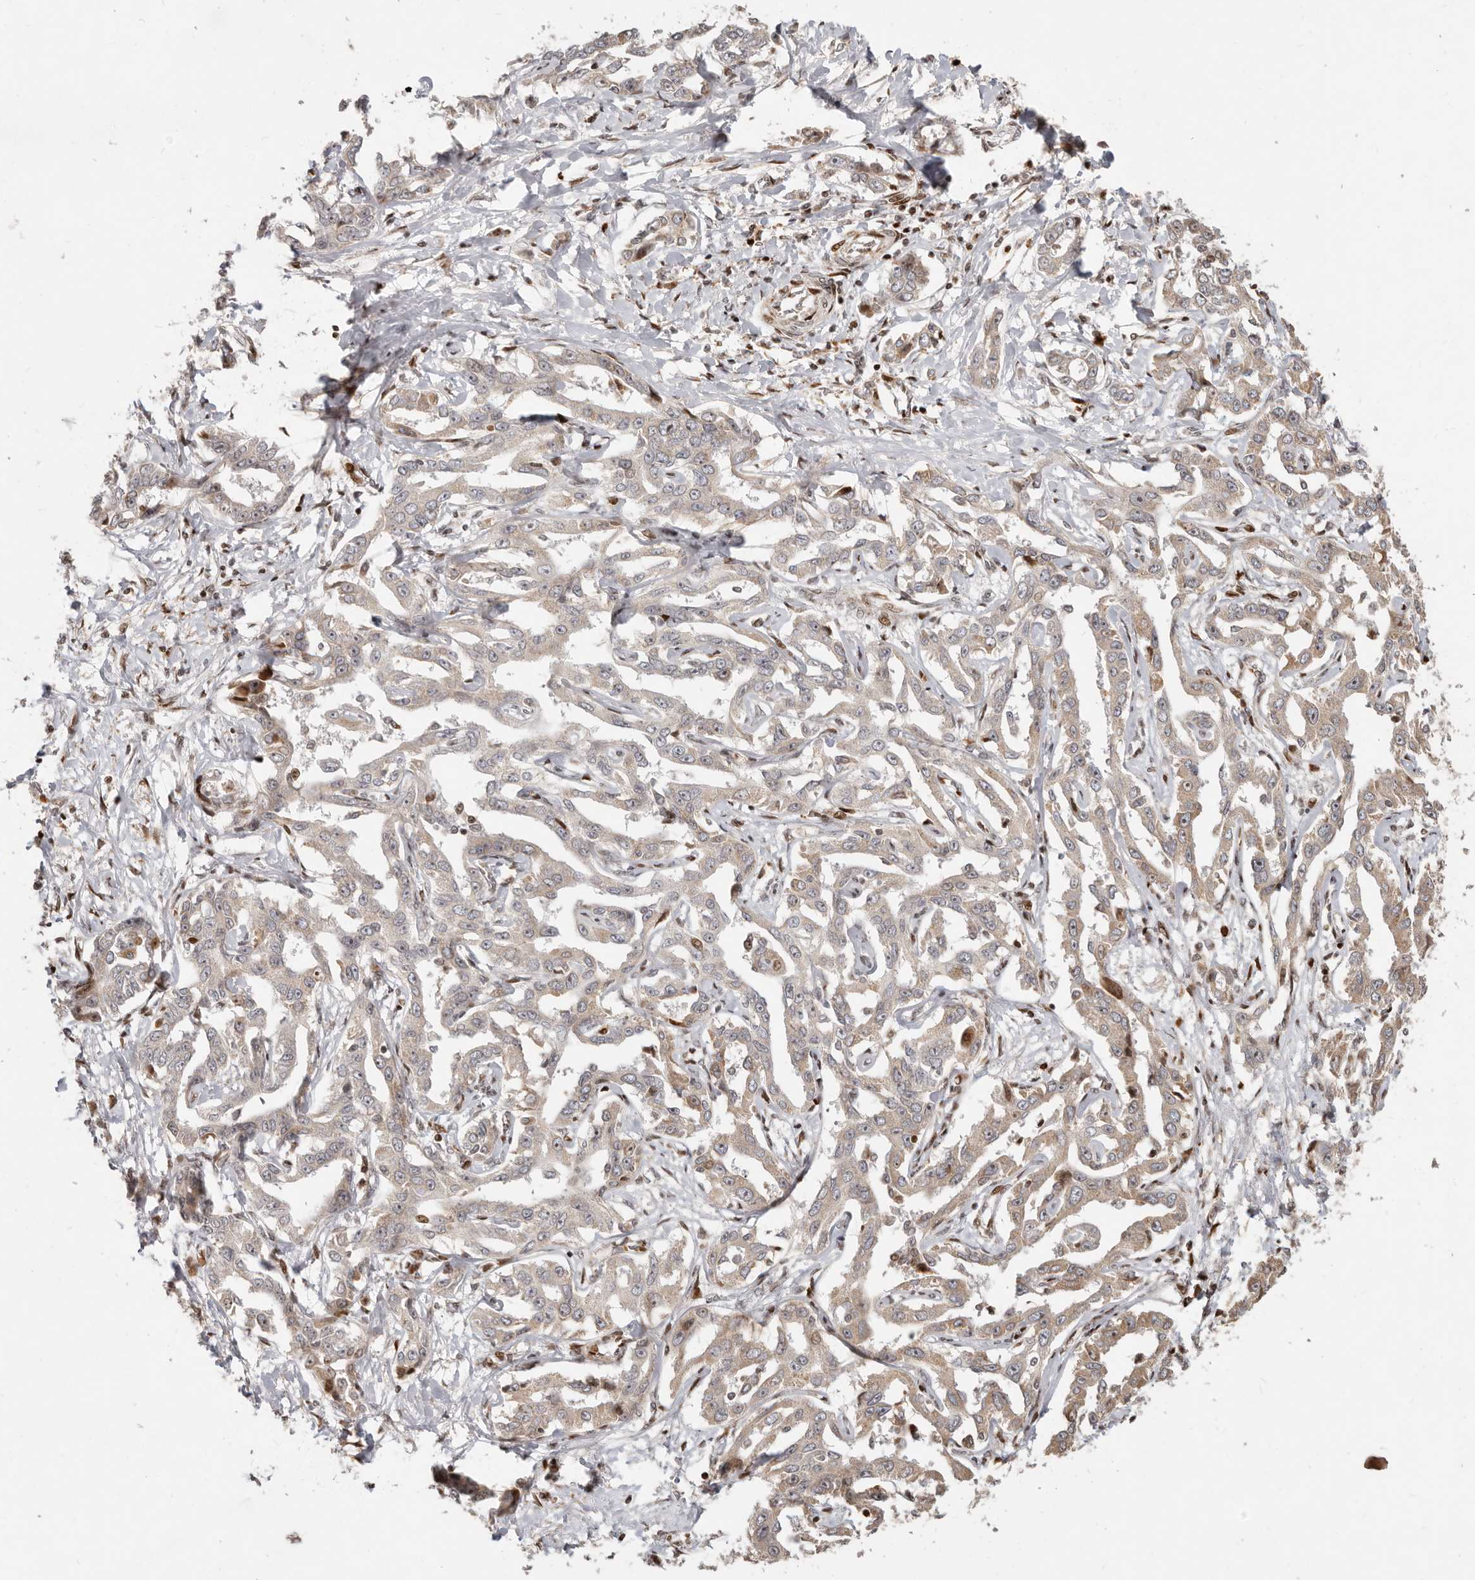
{"staining": {"intensity": "weak", "quantity": "<25%", "location": "cytoplasmic/membranous"}, "tissue": "liver cancer", "cell_type": "Tumor cells", "image_type": "cancer", "snomed": [{"axis": "morphology", "description": "Cholangiocarcinoma"}, {"axis": "topography", "description": "Liver"}], "caption": "IHC photomicrograph of human cholangiocarcinoma (liver) stained for a protein (brown), which demonstrates no positivity in tumor cells.", "gene": "TRIM4", "patient": {"sex": "male", "age": 59}}